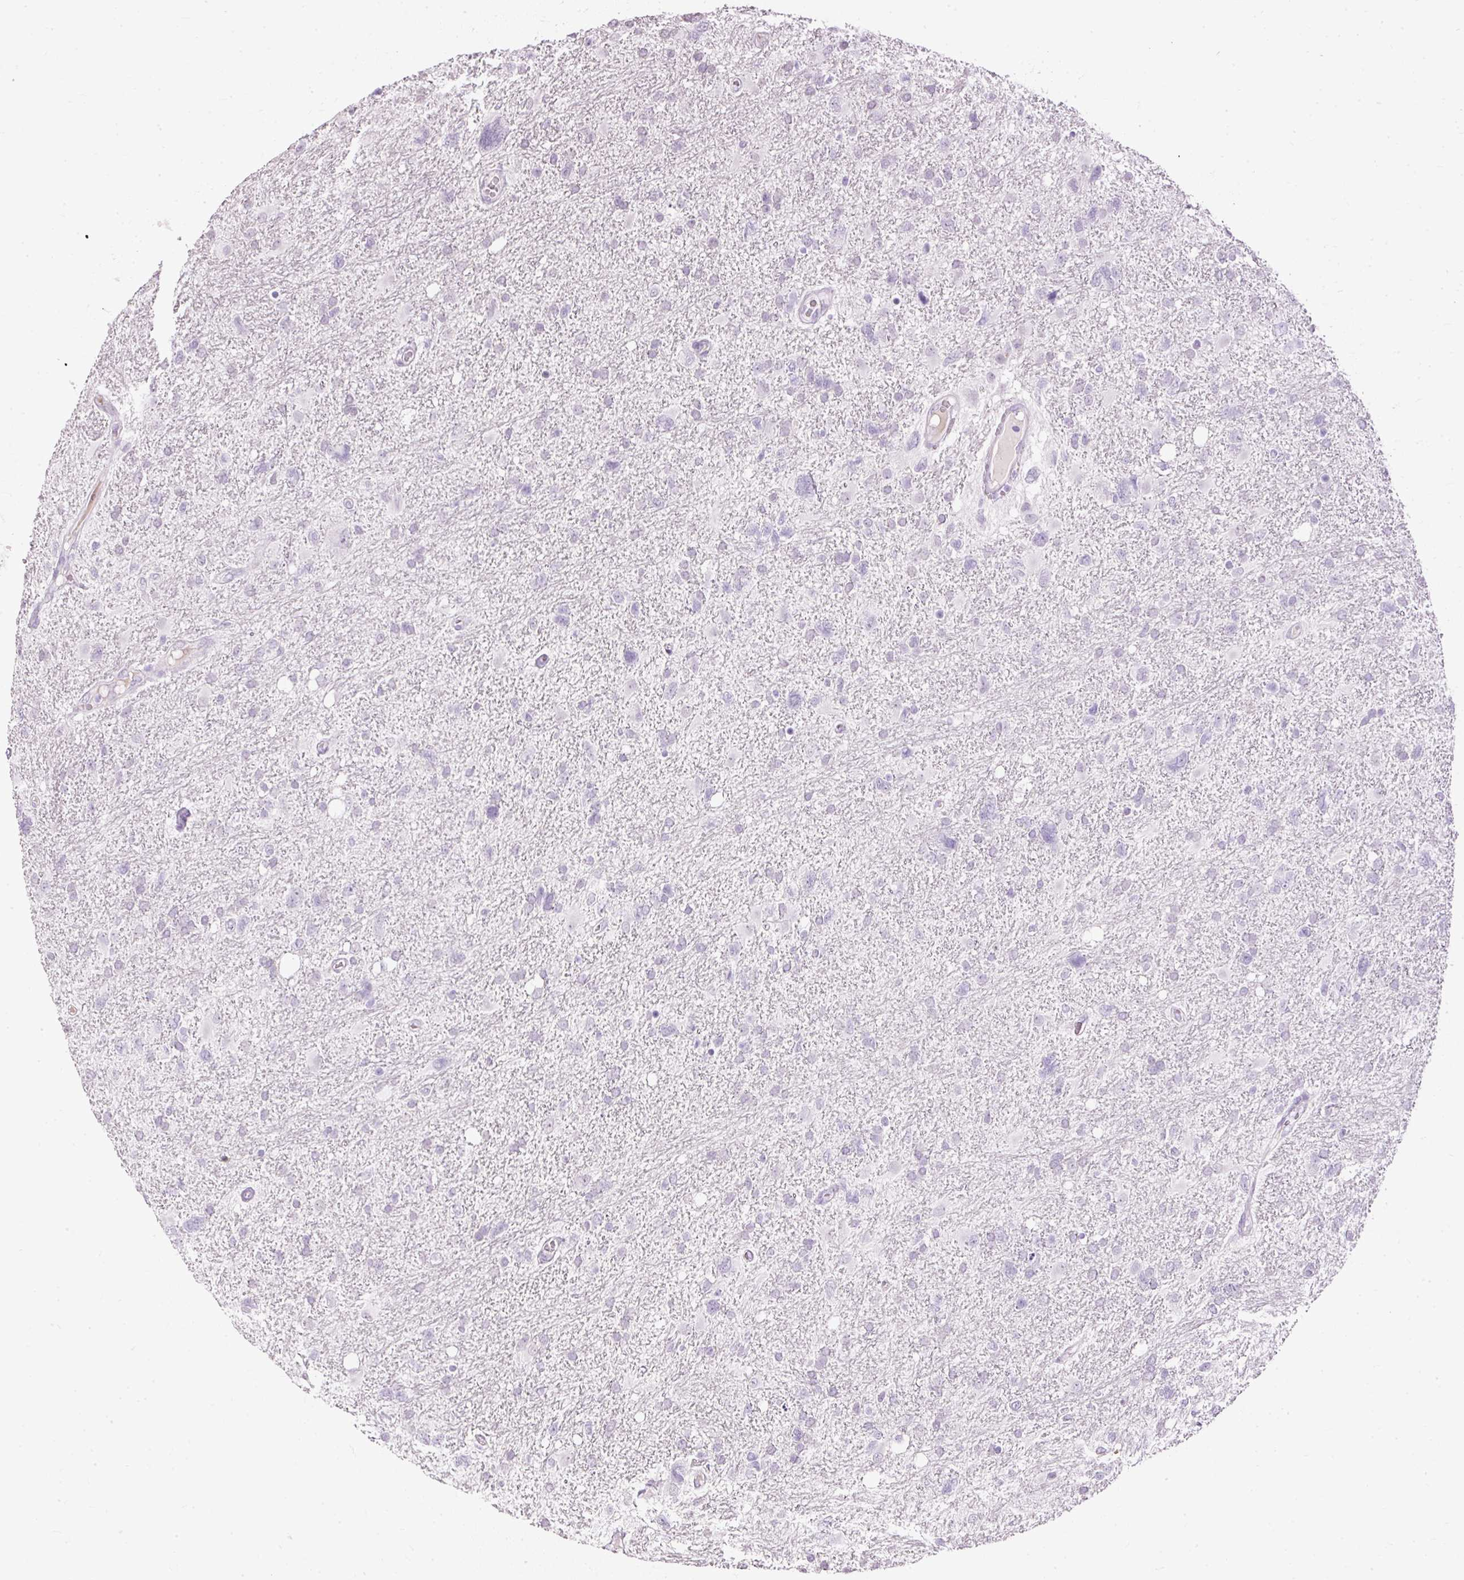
{"staining": {"intensity": "negative", "quantity": "none", "location": "none"}, "tissue": "glioma", "cell_type": "Tumor cells", "image_type": "cancer", "snomed": [{"axis": "morphology", "description": "Glioma, malignant, High grade"}, {"axis": "topography", "description": "Brain"}], "caption": "Immunohistochemical staining of human malignant glioma (high-grade) shows no significant positivity in tumor cells.", "gene": "PDE6B", "patient": {"sex": "male", "age": 61}}